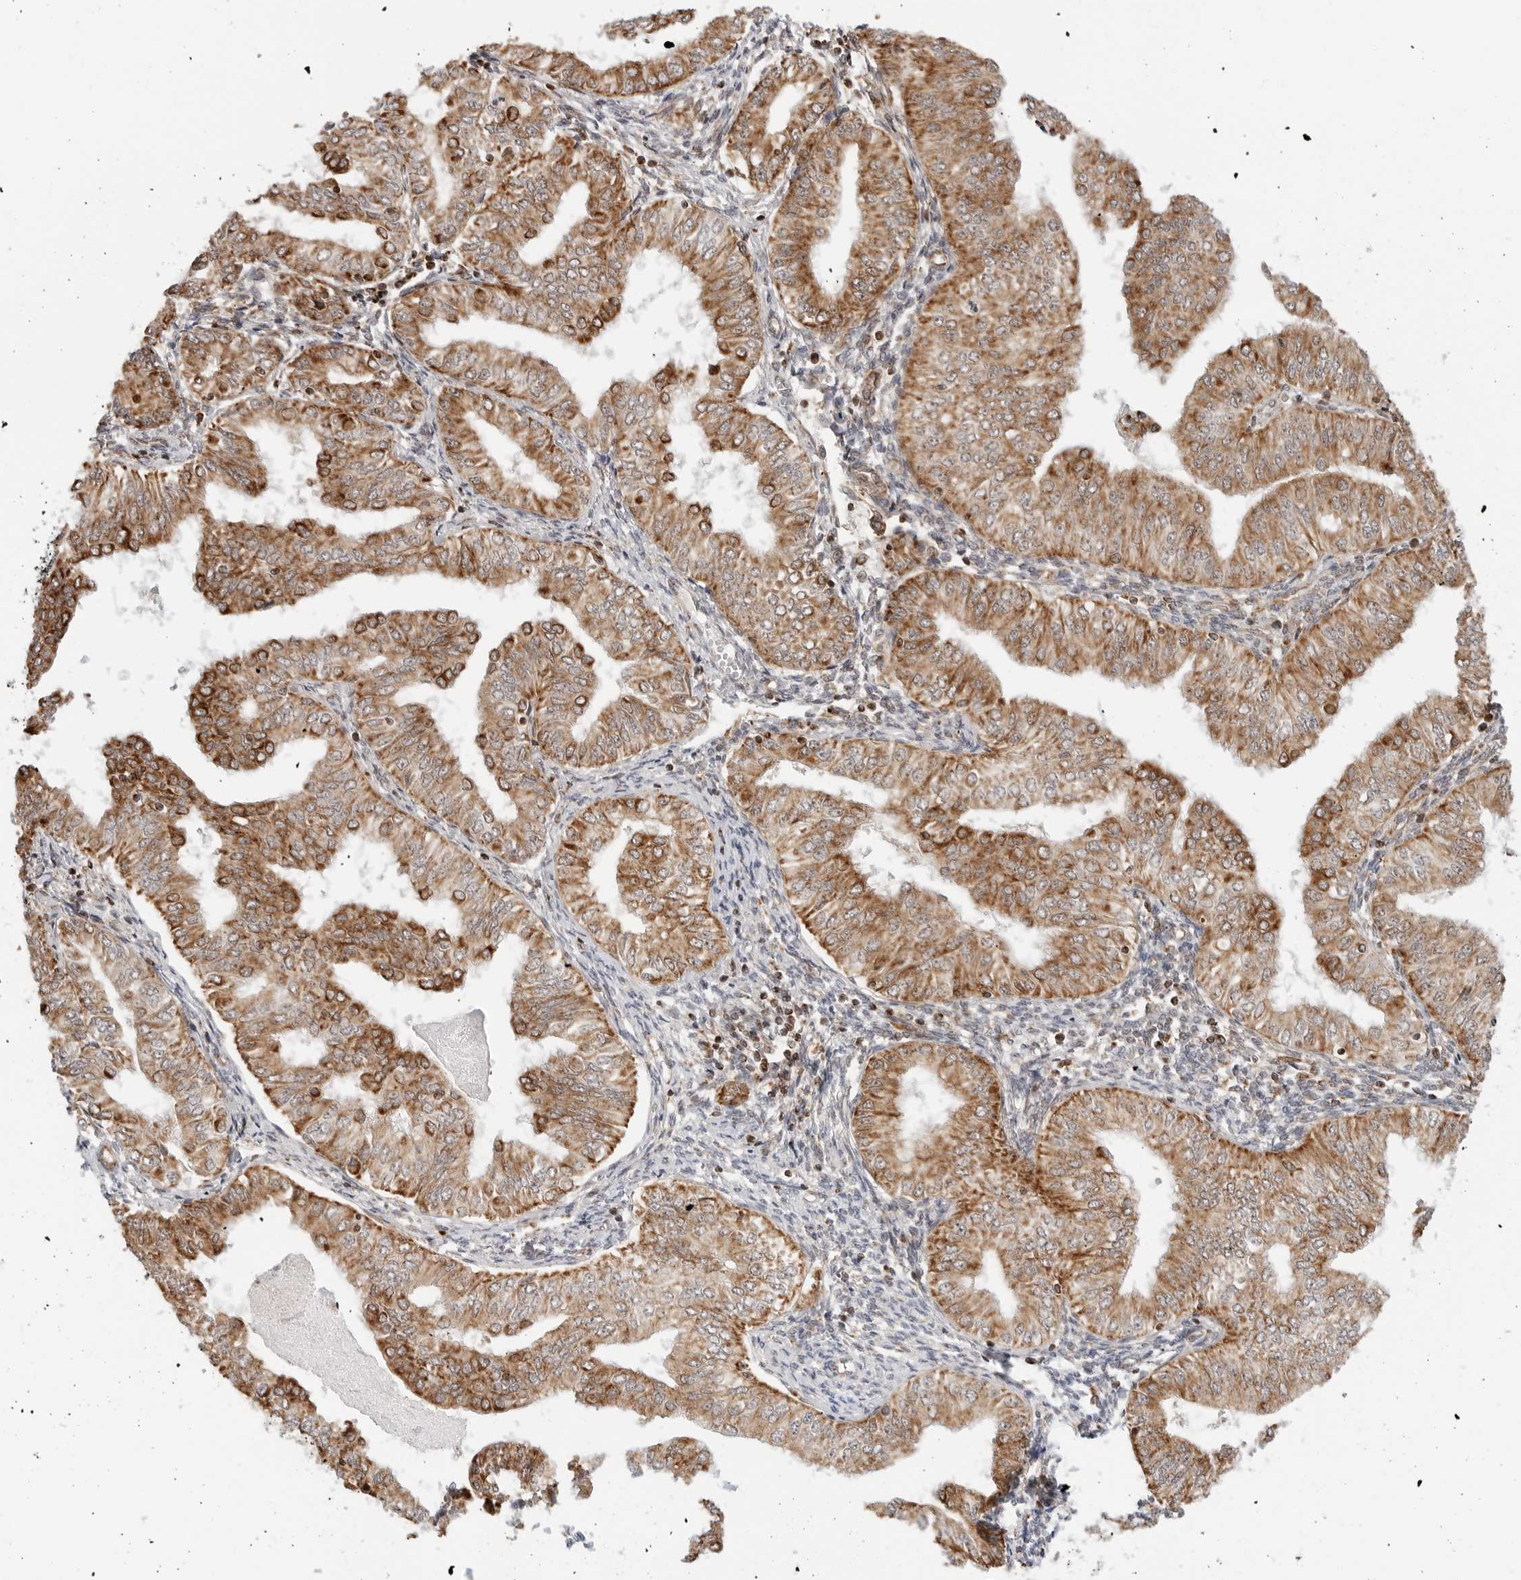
{"staining": {"intensity": "strong", "quantity": "25%-75%", "location": "cytoplasmic/membranous"}, "tissue": "endometrial cancer", "cell_type": "Tumor cells", "image_type": "cancer", "snomed": [{"axis": "morphology", "description": "Normal tissue, NOS"}, {"axis": "morphology", "description": "Adenocarcinoma, NOS"}, {"axis": "topography", "description": "Endometrium"}], "caption": "Endometrial cancer stained with IHC reveals strong cytoplasmic/membranous expression in approximately 25%-75% of tumor cells.", "gene": "POLR3GL", "patient": {"sex": "female", "age": 53}}